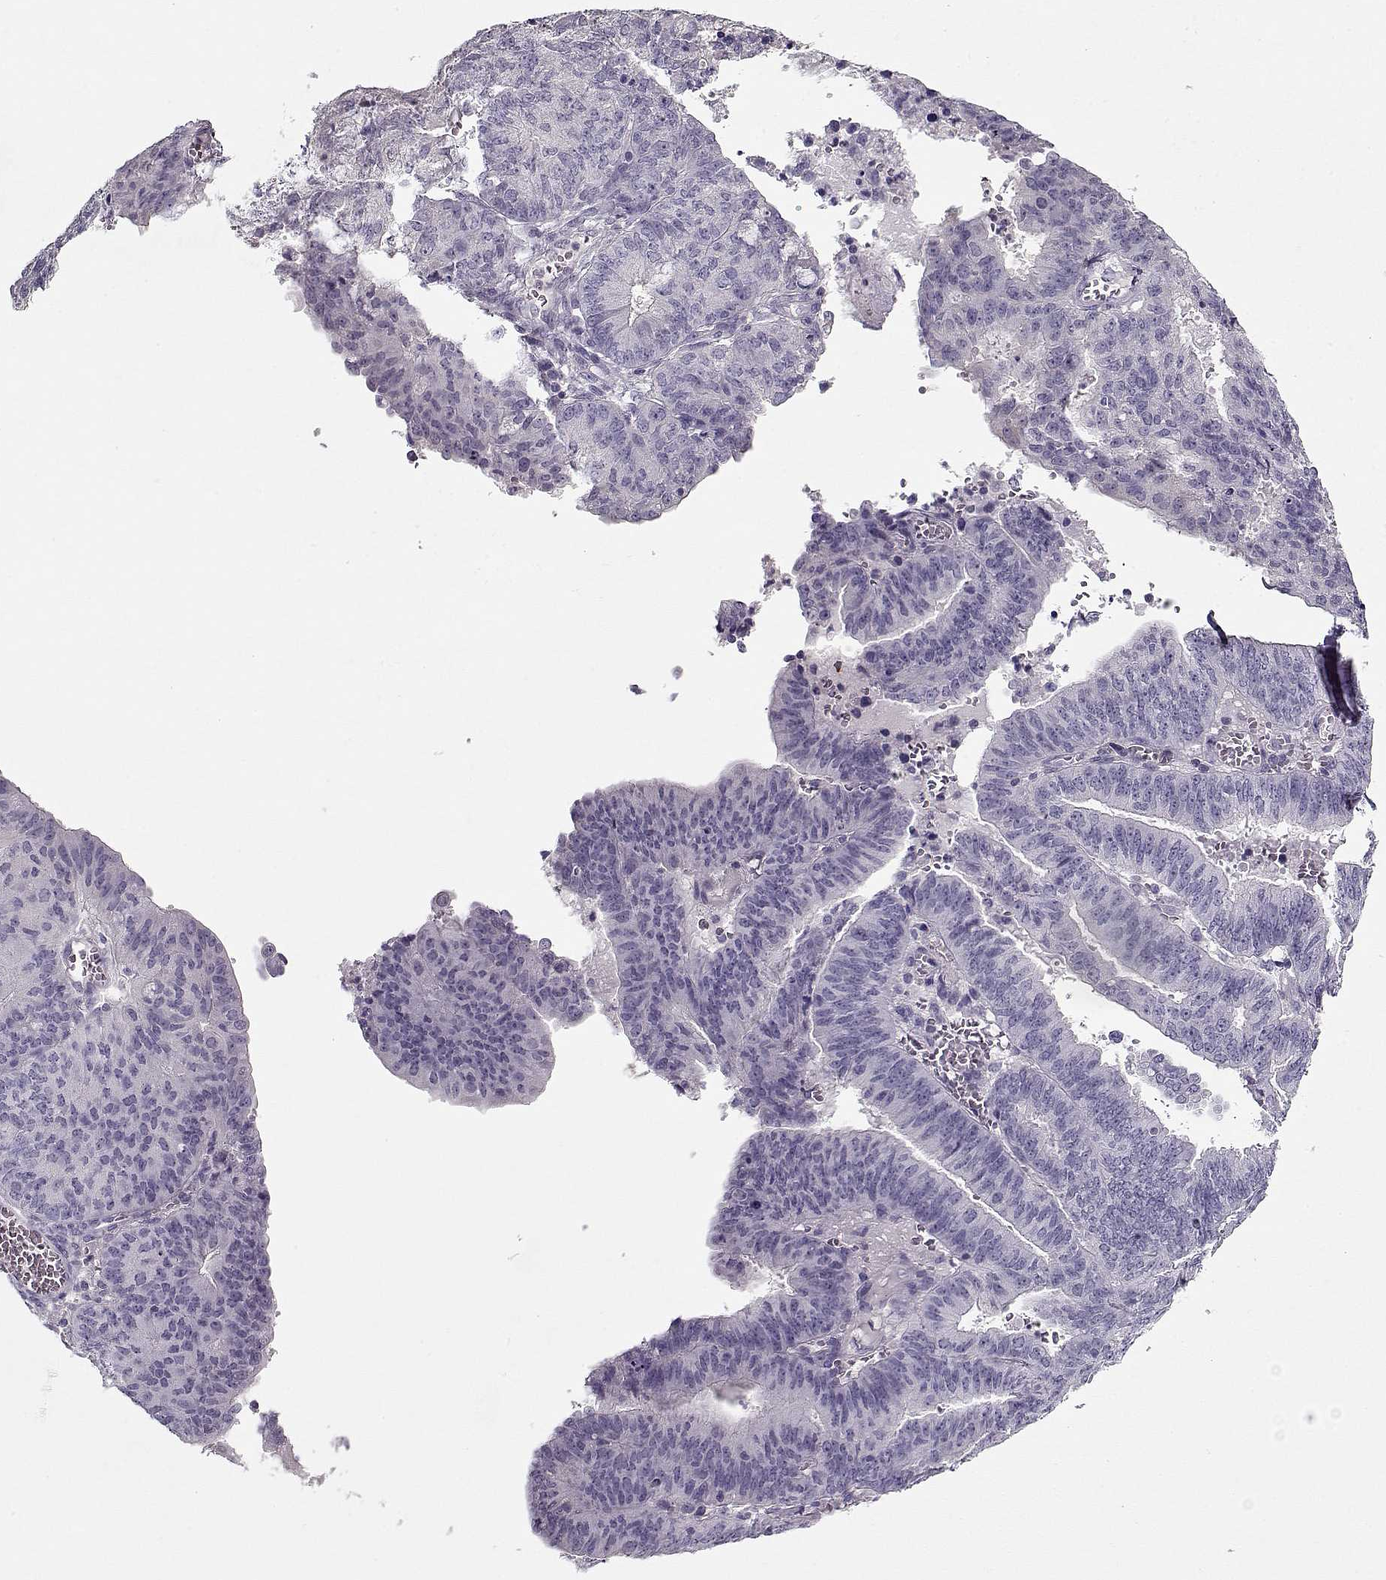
{"staining": {"intensity": "negative", "quantity": "none", "location": "none"}, "tissue": "endometrial cancer", "cell_type": "Tumor cells", "image_type": "cancer", "snomed": [{"axis": "morphology", "description": "Adenocarcinoma, NOS"}, {"axis": "topography", "description": "Endometrium"}], "caption": "This is an immunohistochemistry photomicrograph of human adenocarcinoma (endometrial). There is no positivity in tumor cells.", "gene": "CCDC136", "patient": {"sex": "female", "age": 82}}